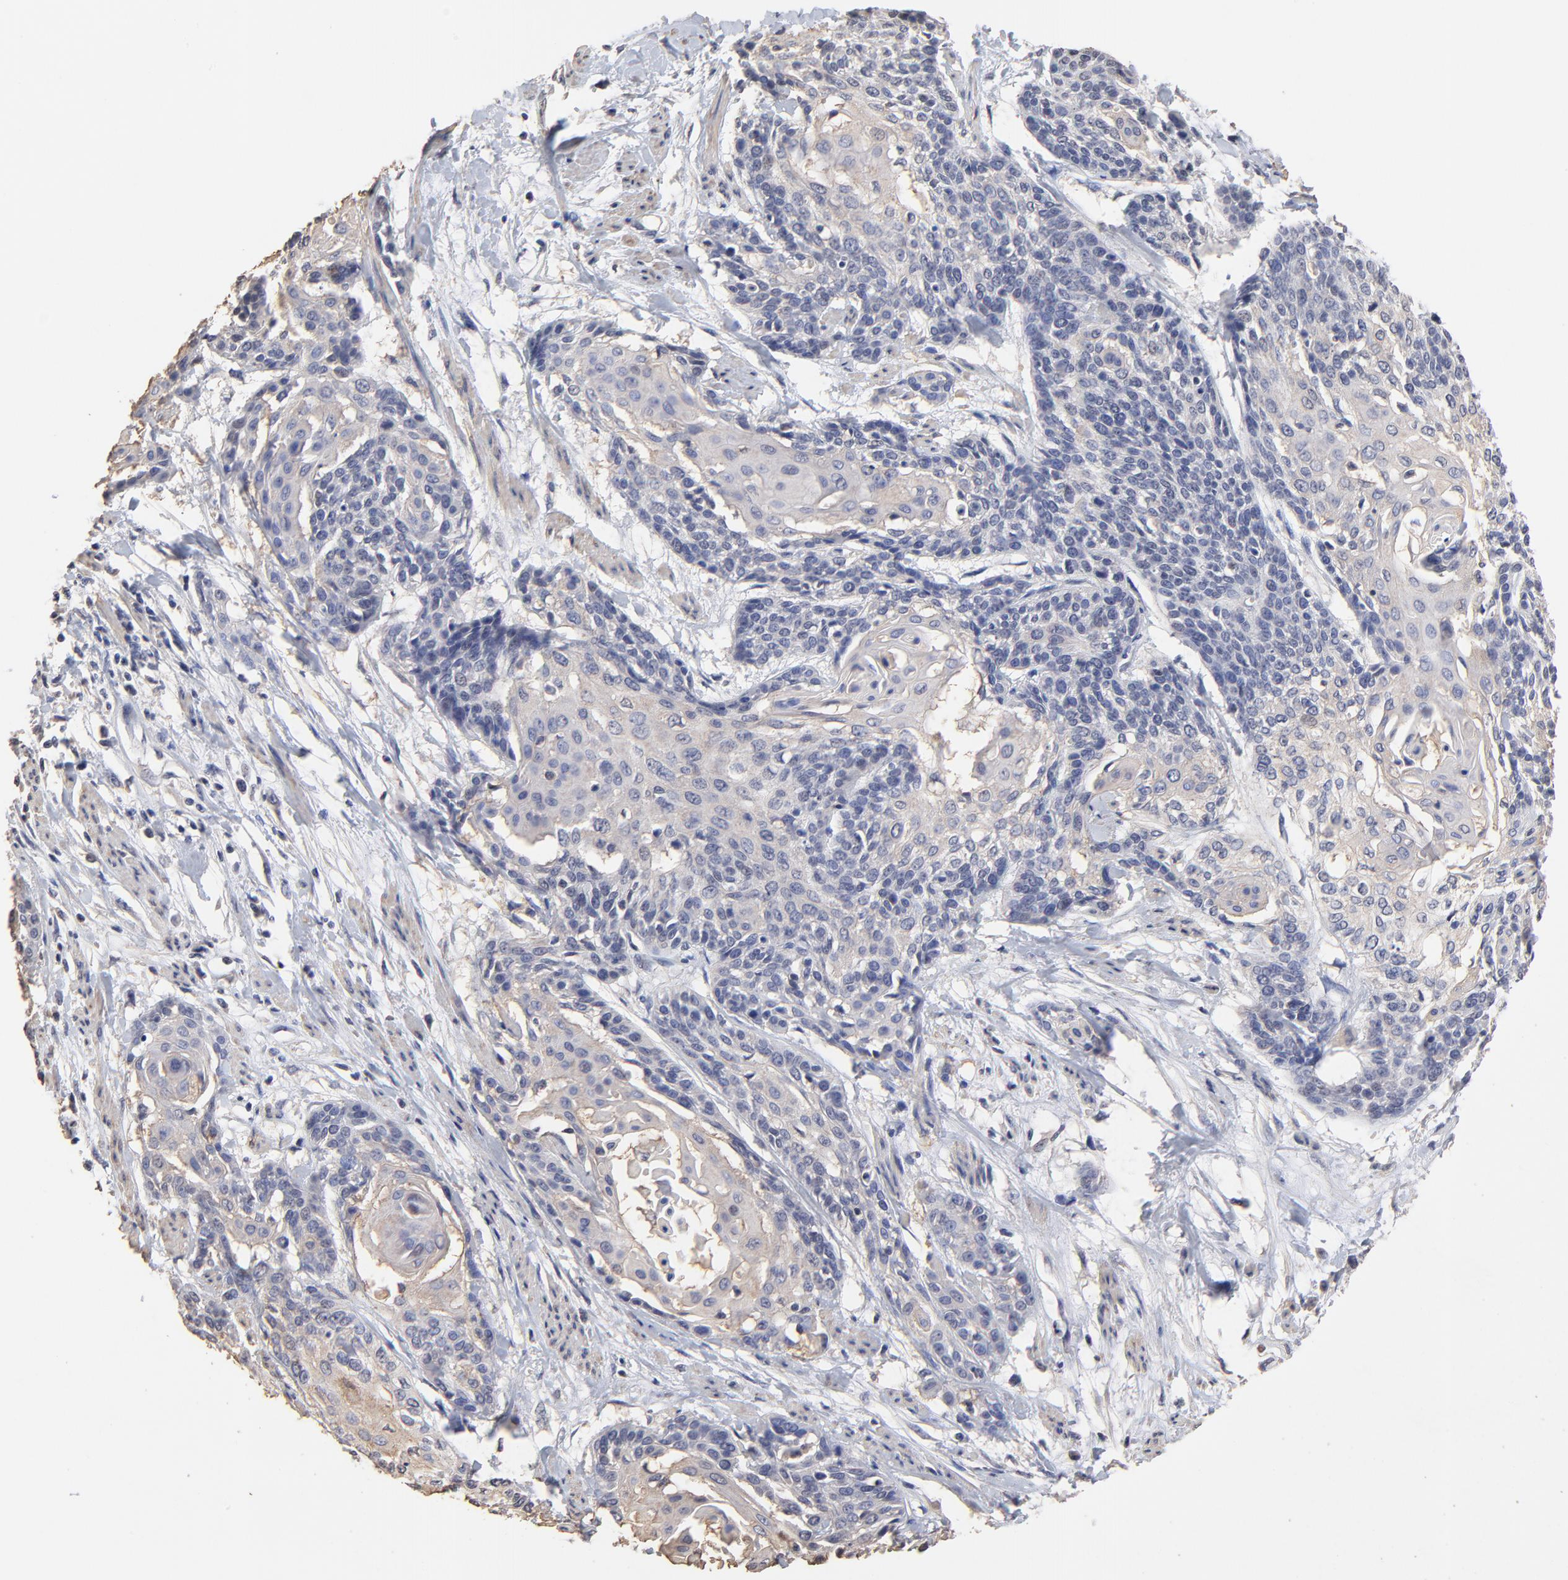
{"staining": {"intensity": "weak", "quantity": "<25%", "location": "cytoplasmic/membranous"}, "tissue": "cervical cancer", "cell_type": "Tumor cells", "image_type": "cancer", "snomed": [{"axis": "morphology", "description": "Squamous cell carcinoma, NOS"}, {"axis": "topography", "description": "Cervix"}], "caption": "Human cervical squamous cell carcinoma stained for a protein using IHC exhibits no expression in tumor cells.", "gene": "TWNK", "patient": {"sex": "female", "age": 57}}